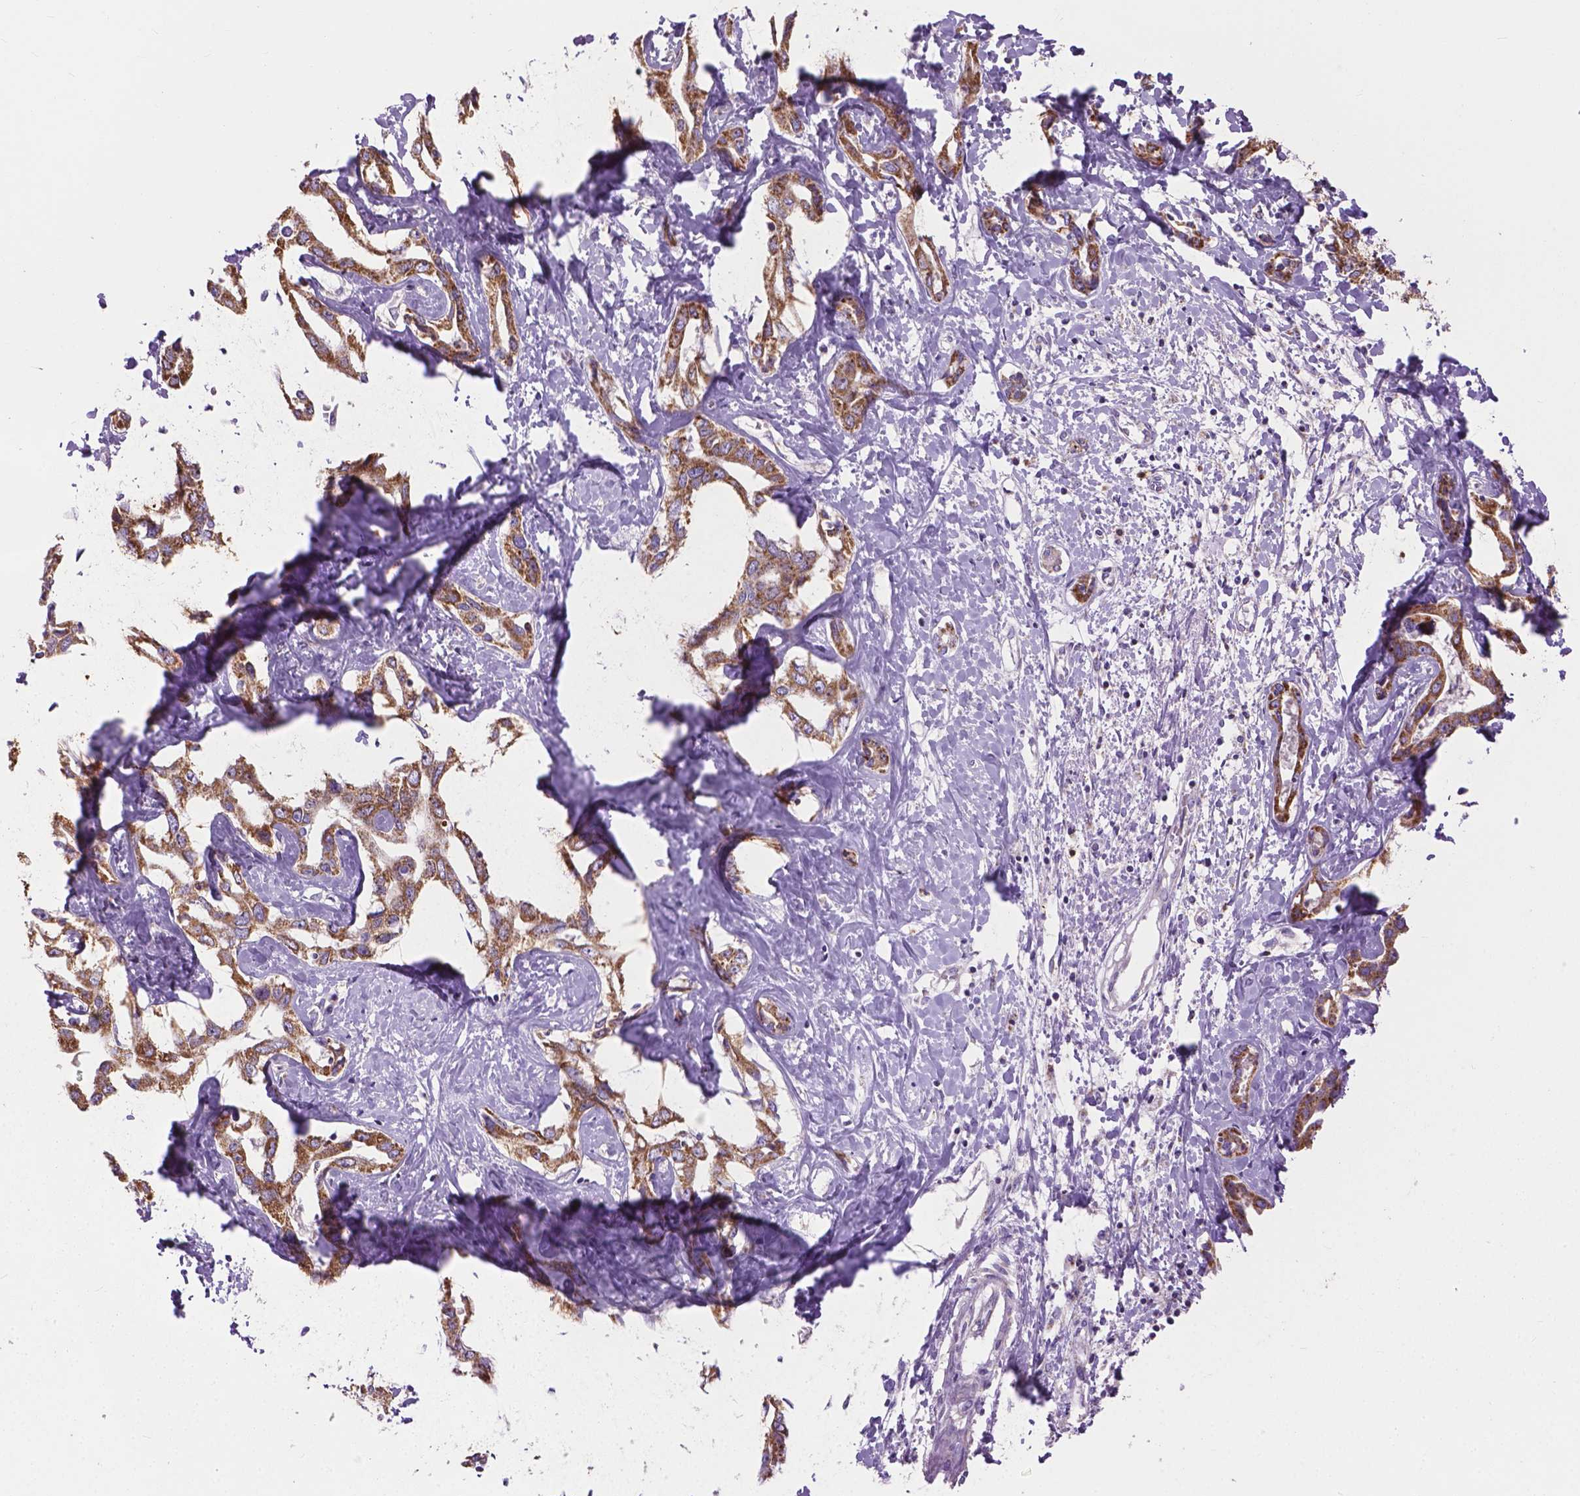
{"staining": {"intensity": "moderate", "quantity": ">75%", "location": "cytoplasmic/membranous"}, "tissue": "liver cancer", "cell_type": "Tumor cells", "image_type": "cancer", "snomed": [{"axis": "morphology", "description": "Cholangiocarcinoma"}, {"axis": "topography", "description": "Liver"}], "caption": "Immunohistochemical staining of liver cancer (cholangiocarcinoma) exhibits medium levels of moderate cytoplasmic/membranous protein positivity in approximately >75% of tumor cells.", "gene": "VDAC1", "patient": {"sex": "male", "age": 59}}